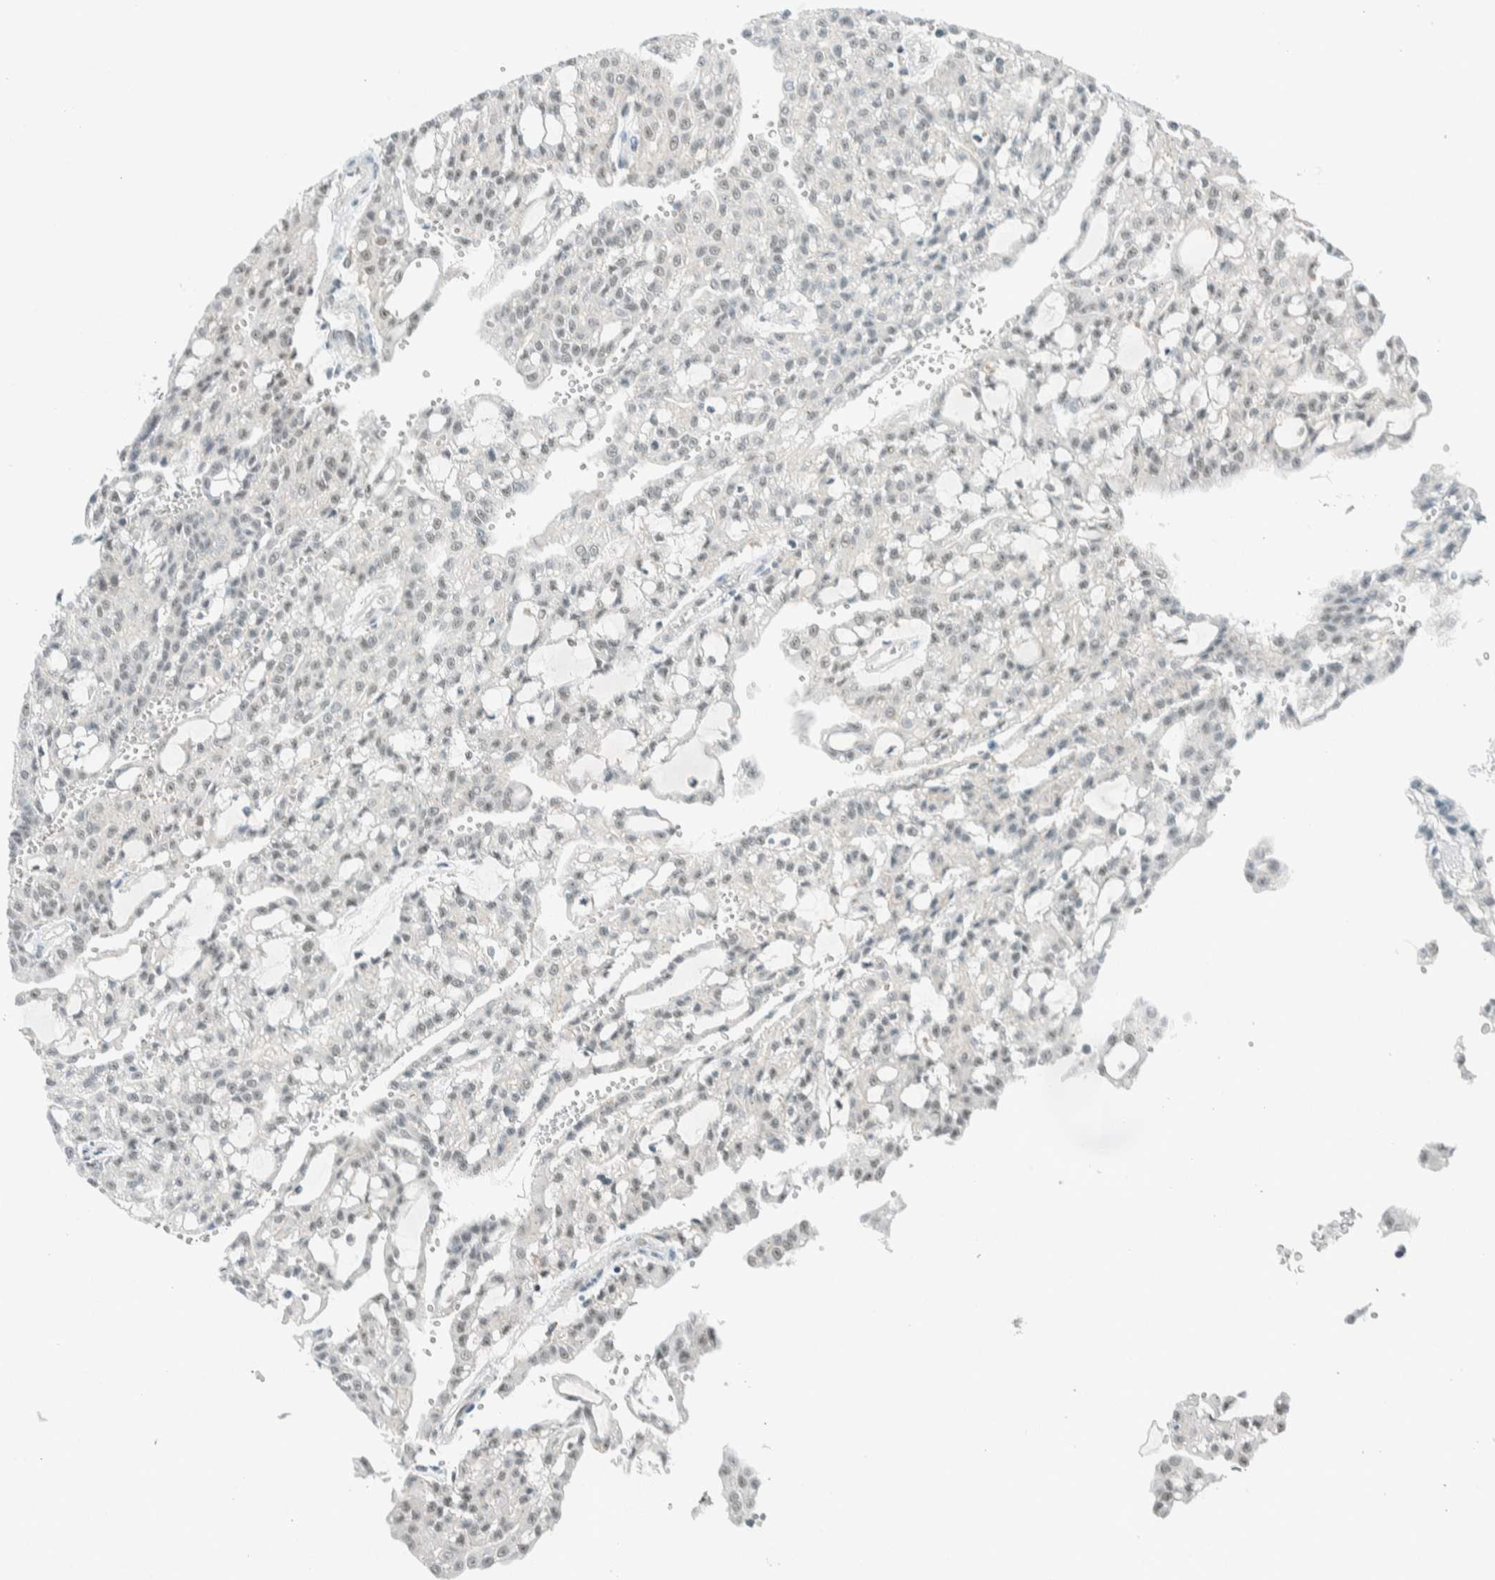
{"staining": {"intensity": "negative", "quantity": "none", "location": "none"}, "tissue": "renal cancer", "cell_type": "Tumor cells", "image_type": "cancer", "snomed": [{"axis": "morphology", "description": "Adenocarcinoma, NOS"}, {"axis": "topography", "description": "Kidney"}], "caption": "High power microscopy micrograph of an IHC micrograph of adenocarcinoma (renal), revealing no significant expression in tumor cells.", "gene": "CYSRT1", "patient": {"sex": "male", "age": 63}}